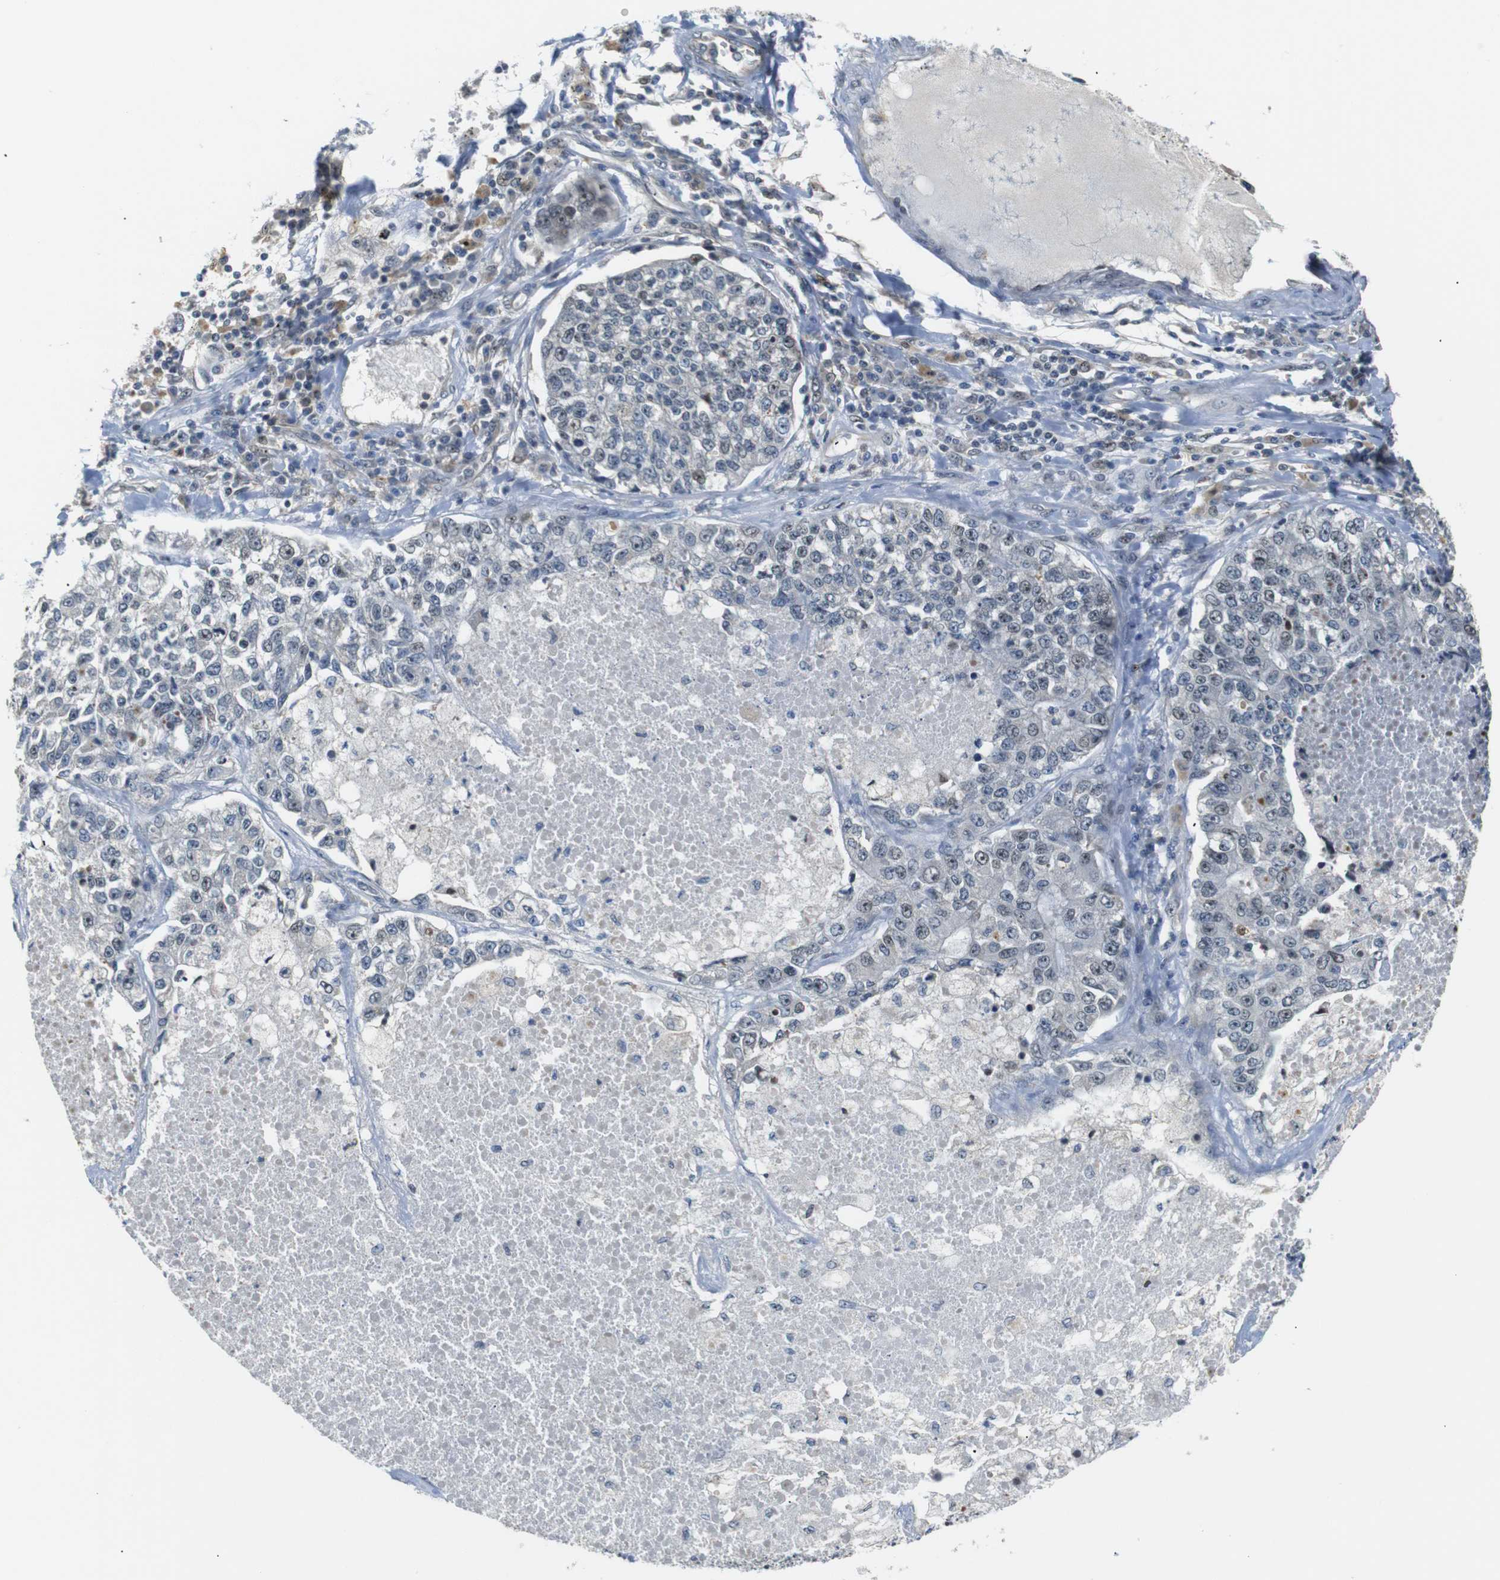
{"staining": {"intensity": "weak", "quantity": "25%-75%", "location": "nuclear"}, "tissue": "lung cancer", "cell_type": "Tumor cells", "image_type": "cancer", "snomed": [{"axis": "morphology", "description": "Adenocarcinoma, NOS"}, {"axis": "topography", "description": "Lung"}], "caption": "Human lung cancer (adenocarcinoma) stained with a protein marker shows weak staining in tumor cells.", "gene": "PARN", "patient": {"sex": "male", "age": 49}}